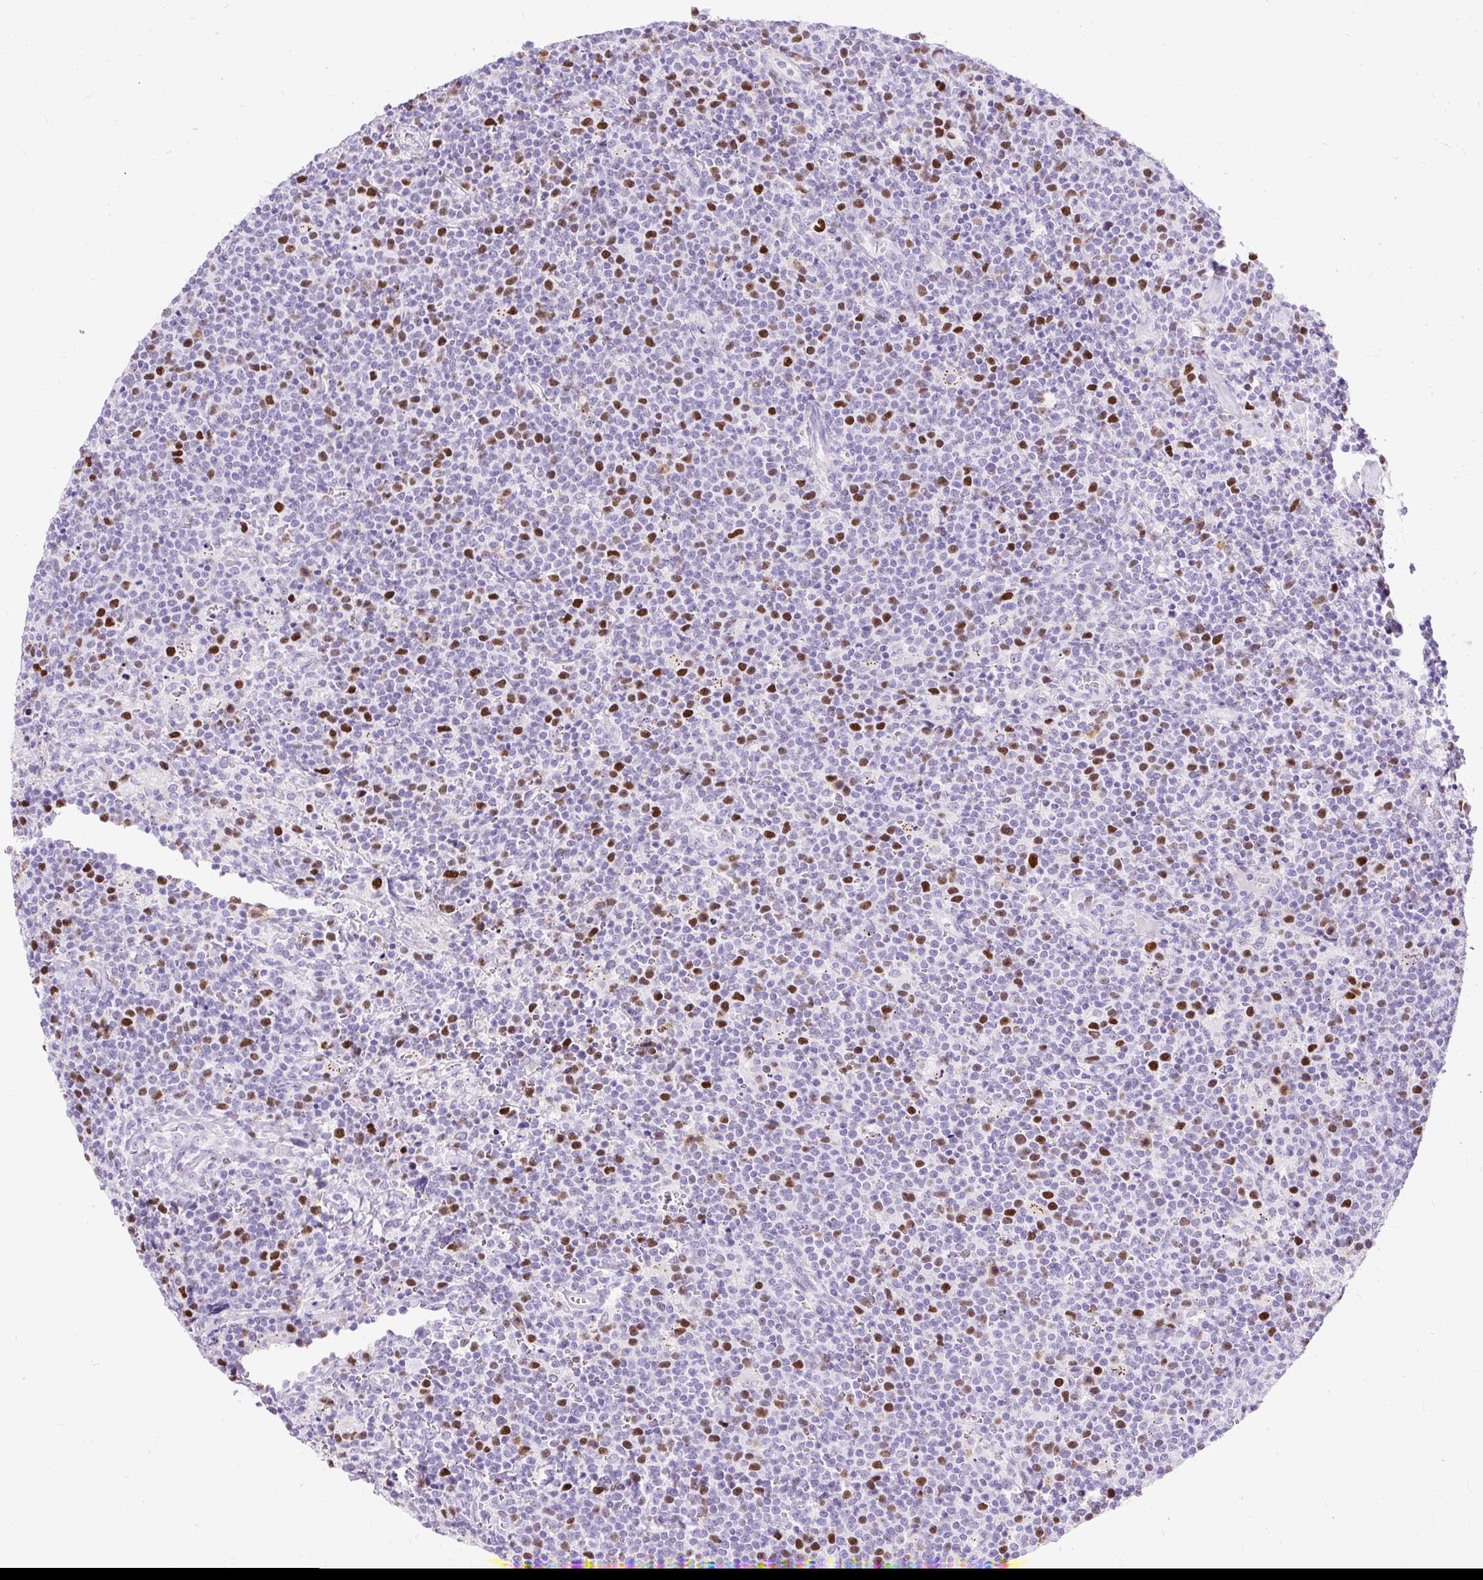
{"staining": {"intensity": "strong", "quantity": "<25%", "location": "nuclear"}, "tissue": "lymphoma", "cell_type": "Tumor cells", "image_type": "cancer", "snomed": [{"axis": "morphology", "description": "Malignant lymphoma, non-Hodgkin's type, High grade"}, {"axis": "topography", "description": "Lymph node"}], "caption": "Tumor cells reveal medium levels of strong nuclear positivity in approximately <25% of cells in malignant lymphoma, non-Hodgkin's type (high-grade). The staining was performed using DAB, with brown indicating positive protein expression. Nuclei are stained blue with hematoxylin.", "gene": "RACGAP1", "patient": {"sex": "male", "age": 61}}